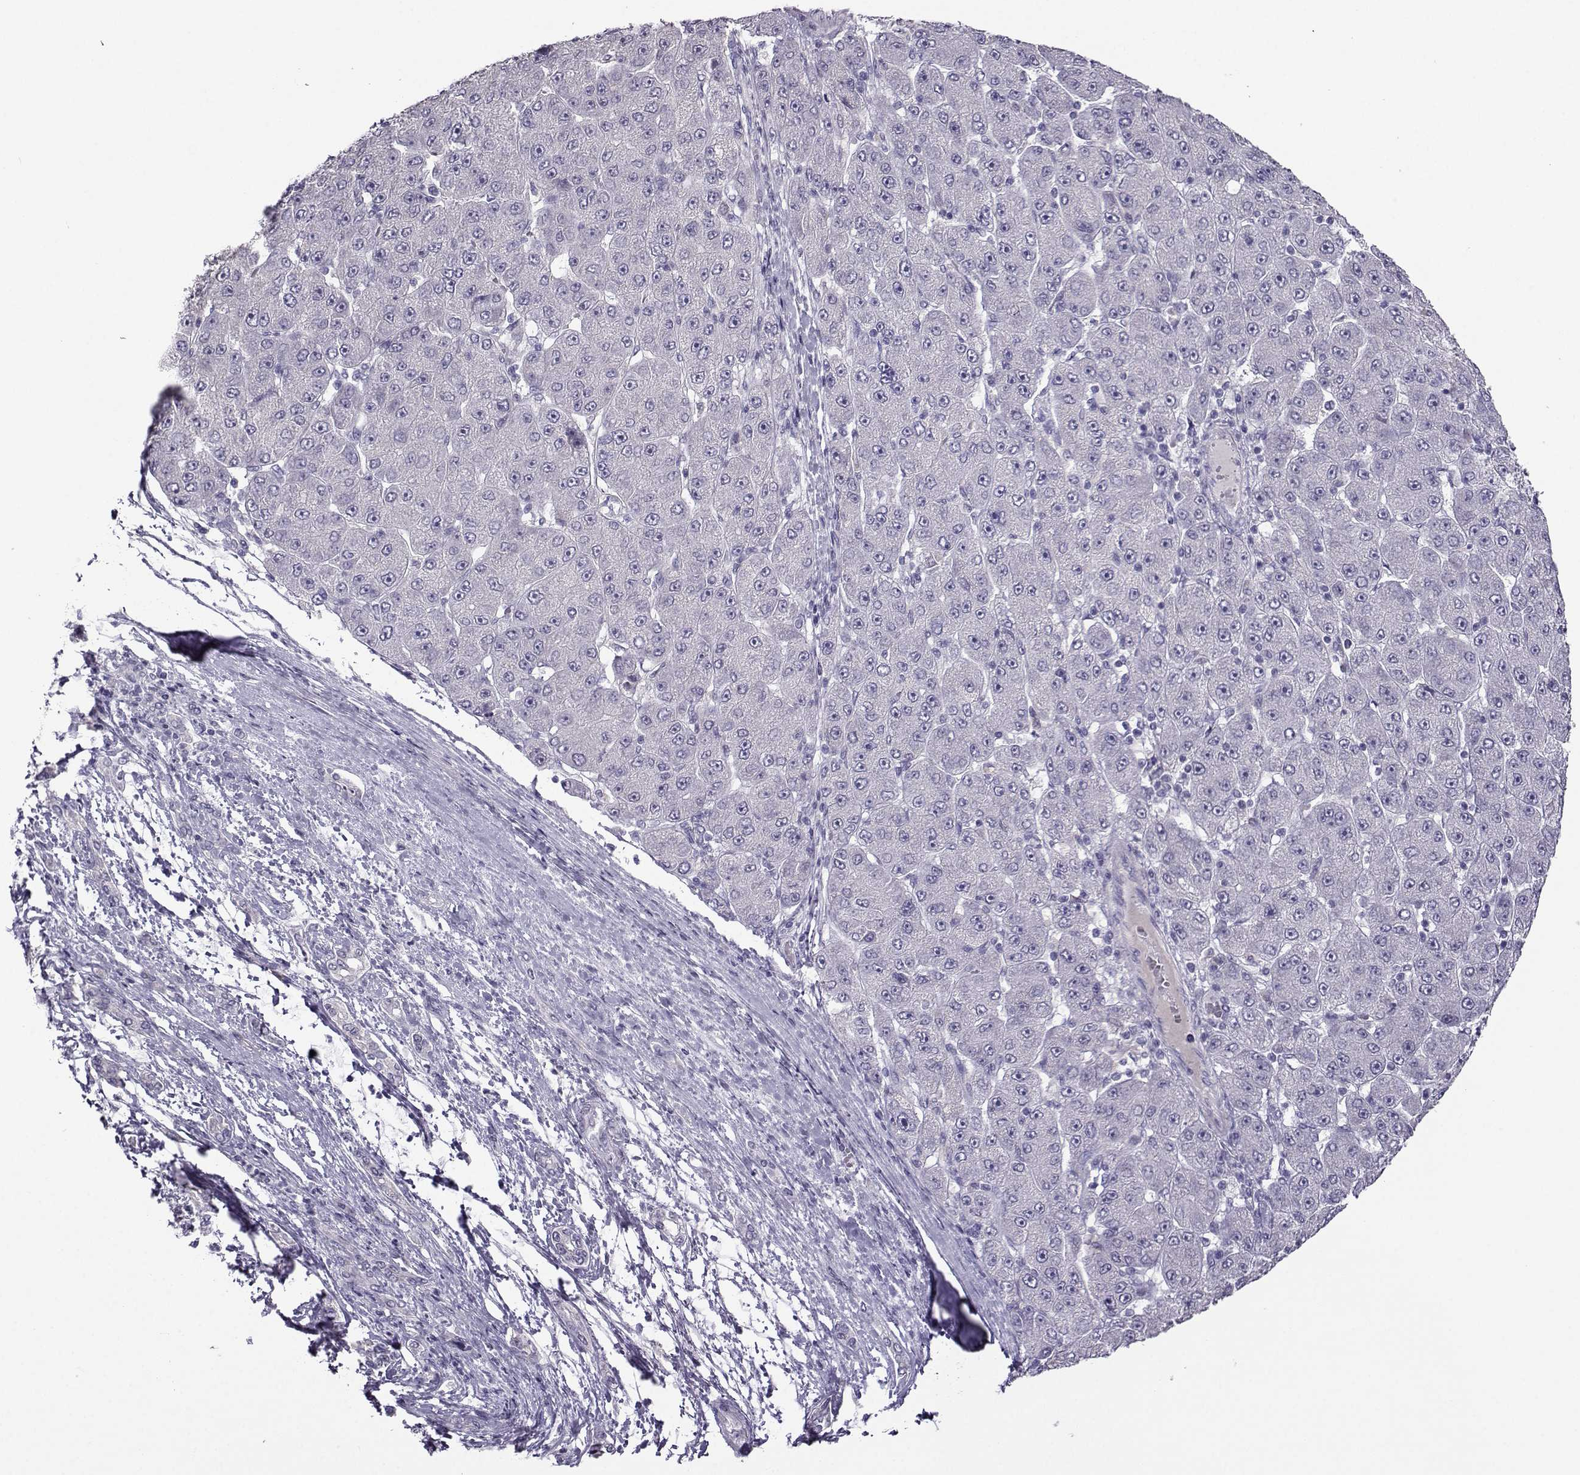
{"staining": {"intensity": "negative", "quantity": "none", "location": "none"}, "tissue": "liver cancer", "cell_type": "Tumor cells", "image_type": "cancer", "snomed": [{"axis": "morphology", "description": "Carcinoma, Hepatocellular, NOS"}, {"axis": "topography", "description": "Liver"}], "caption": "High power microscopy histopathology image of an immunohistochemistry (IHC) photomicrograph of liver cancer, revealing no significant expression in tumor cells. (Immunohistochemistry (ihc), brightfield microscopy, high magnification).", "gene": "CRYBB1", "patient": {"sex": "male", "age": 67}}